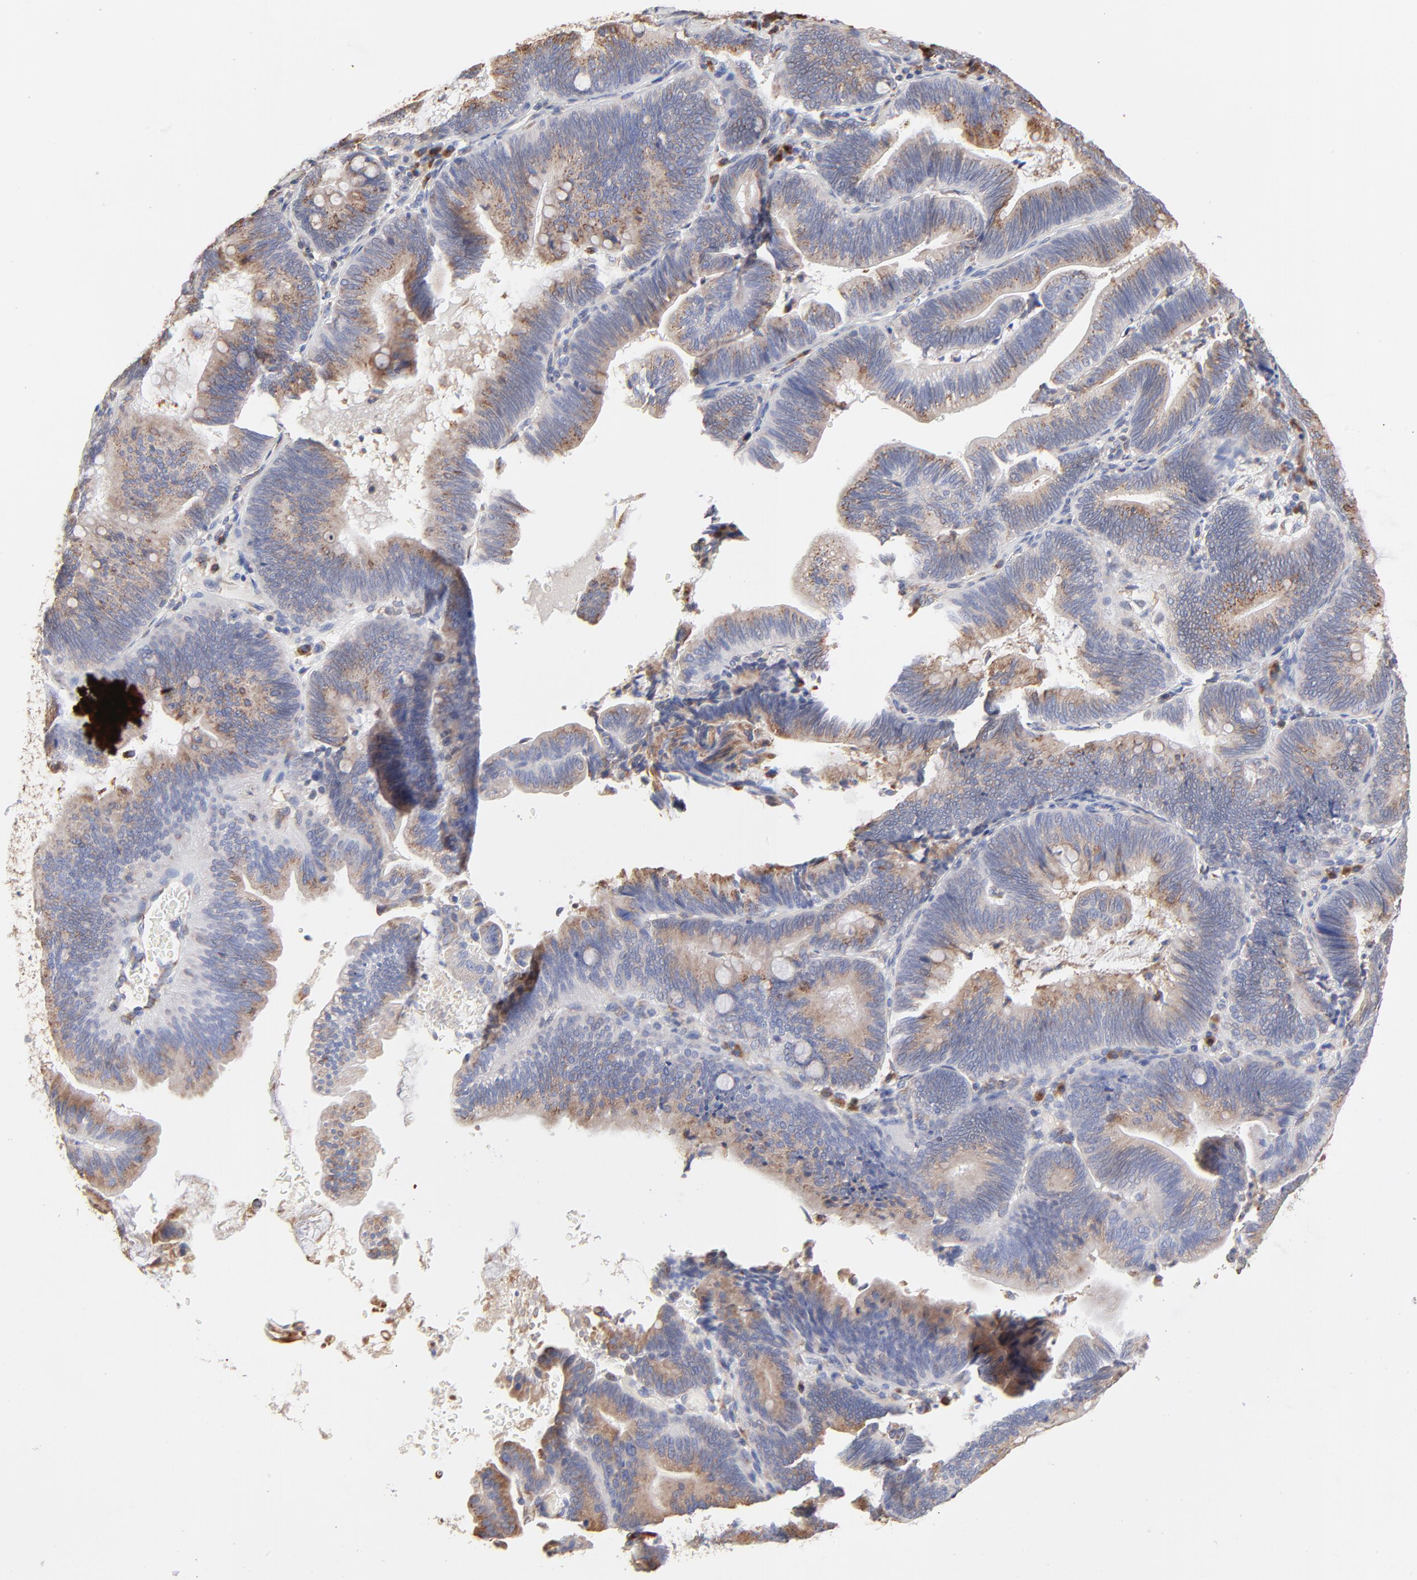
{"staining": {"intensity": "weak", "quantity": ">75%", "location": "cytoplasmic/membranous"}, "tissue": "pancreatic cancer", "cell_type": "Tumor cells", "image_type": "cancer", "snomed": [{"axis": "morphology", "description": "Adenocarcinoma, NOS"}, {"axis": "topography", "description": "Pancreas"}], "caption": "A histopathology image of pancreatic adenocarcinoma stained for a protein shows weak cytoplasmic/membranous brown staining in tumor cells. (DAB = brown stain, brightfield microscopy at high magnification).", "gene": "LMAN1", "patient": {"sex": "male", "age": 82}}